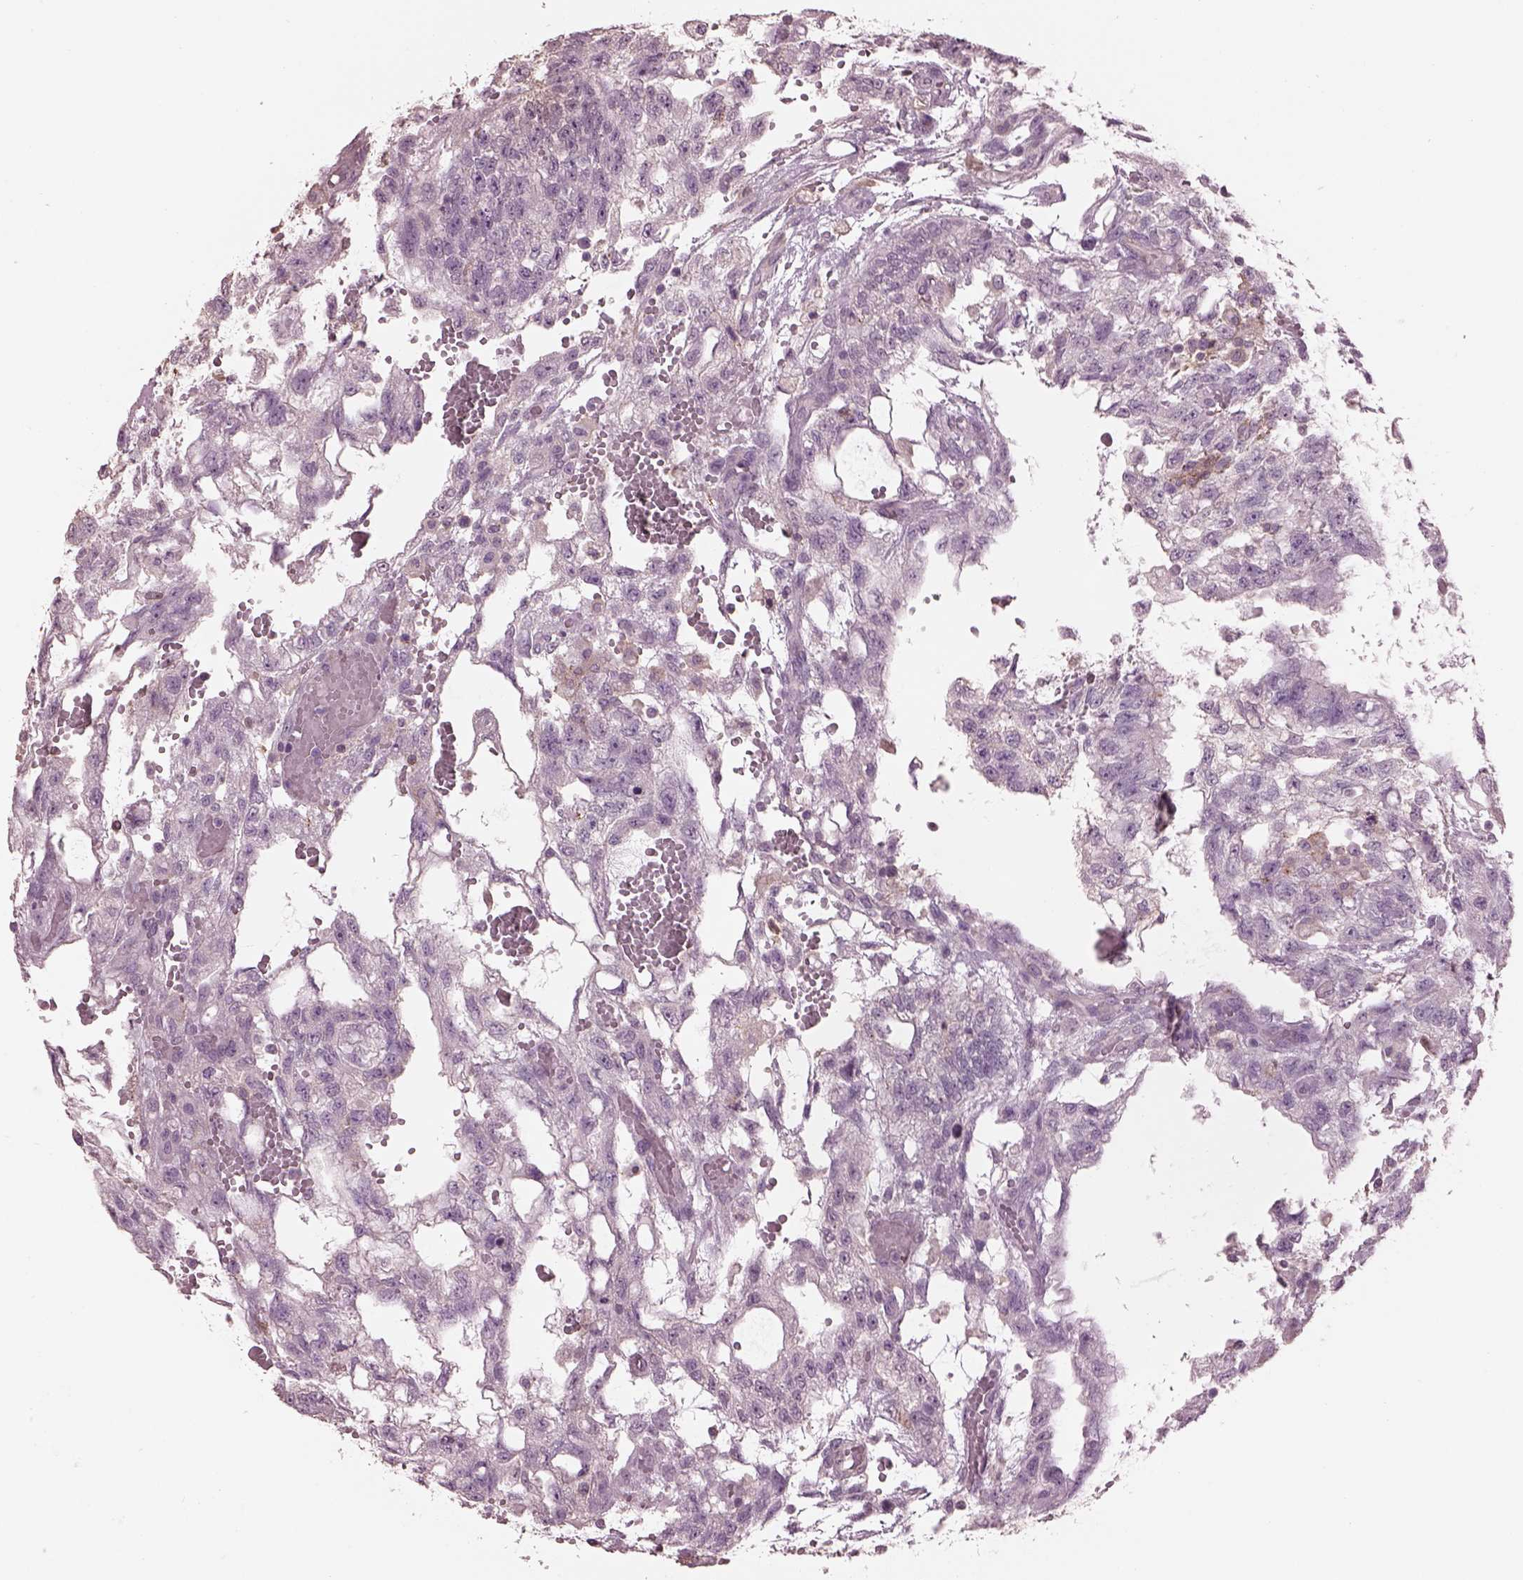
{"staining": {"intensity": "negative", "quantity": "none", "location": "none"}, "tissue": "testis cancer", "cell_type": "Tumor cells", "image_type": "cancer", "snomed": [{"axis": "morphology", "description": "Carcinoma, Embryonal, NOS"}, {"axis": "topography", "description": "Testis"}], "caption": "Tumor cells are negative for brown protein staining in testis cancer.", "gene": "SRI", "patient": {"sex": "male", "age": 32}}